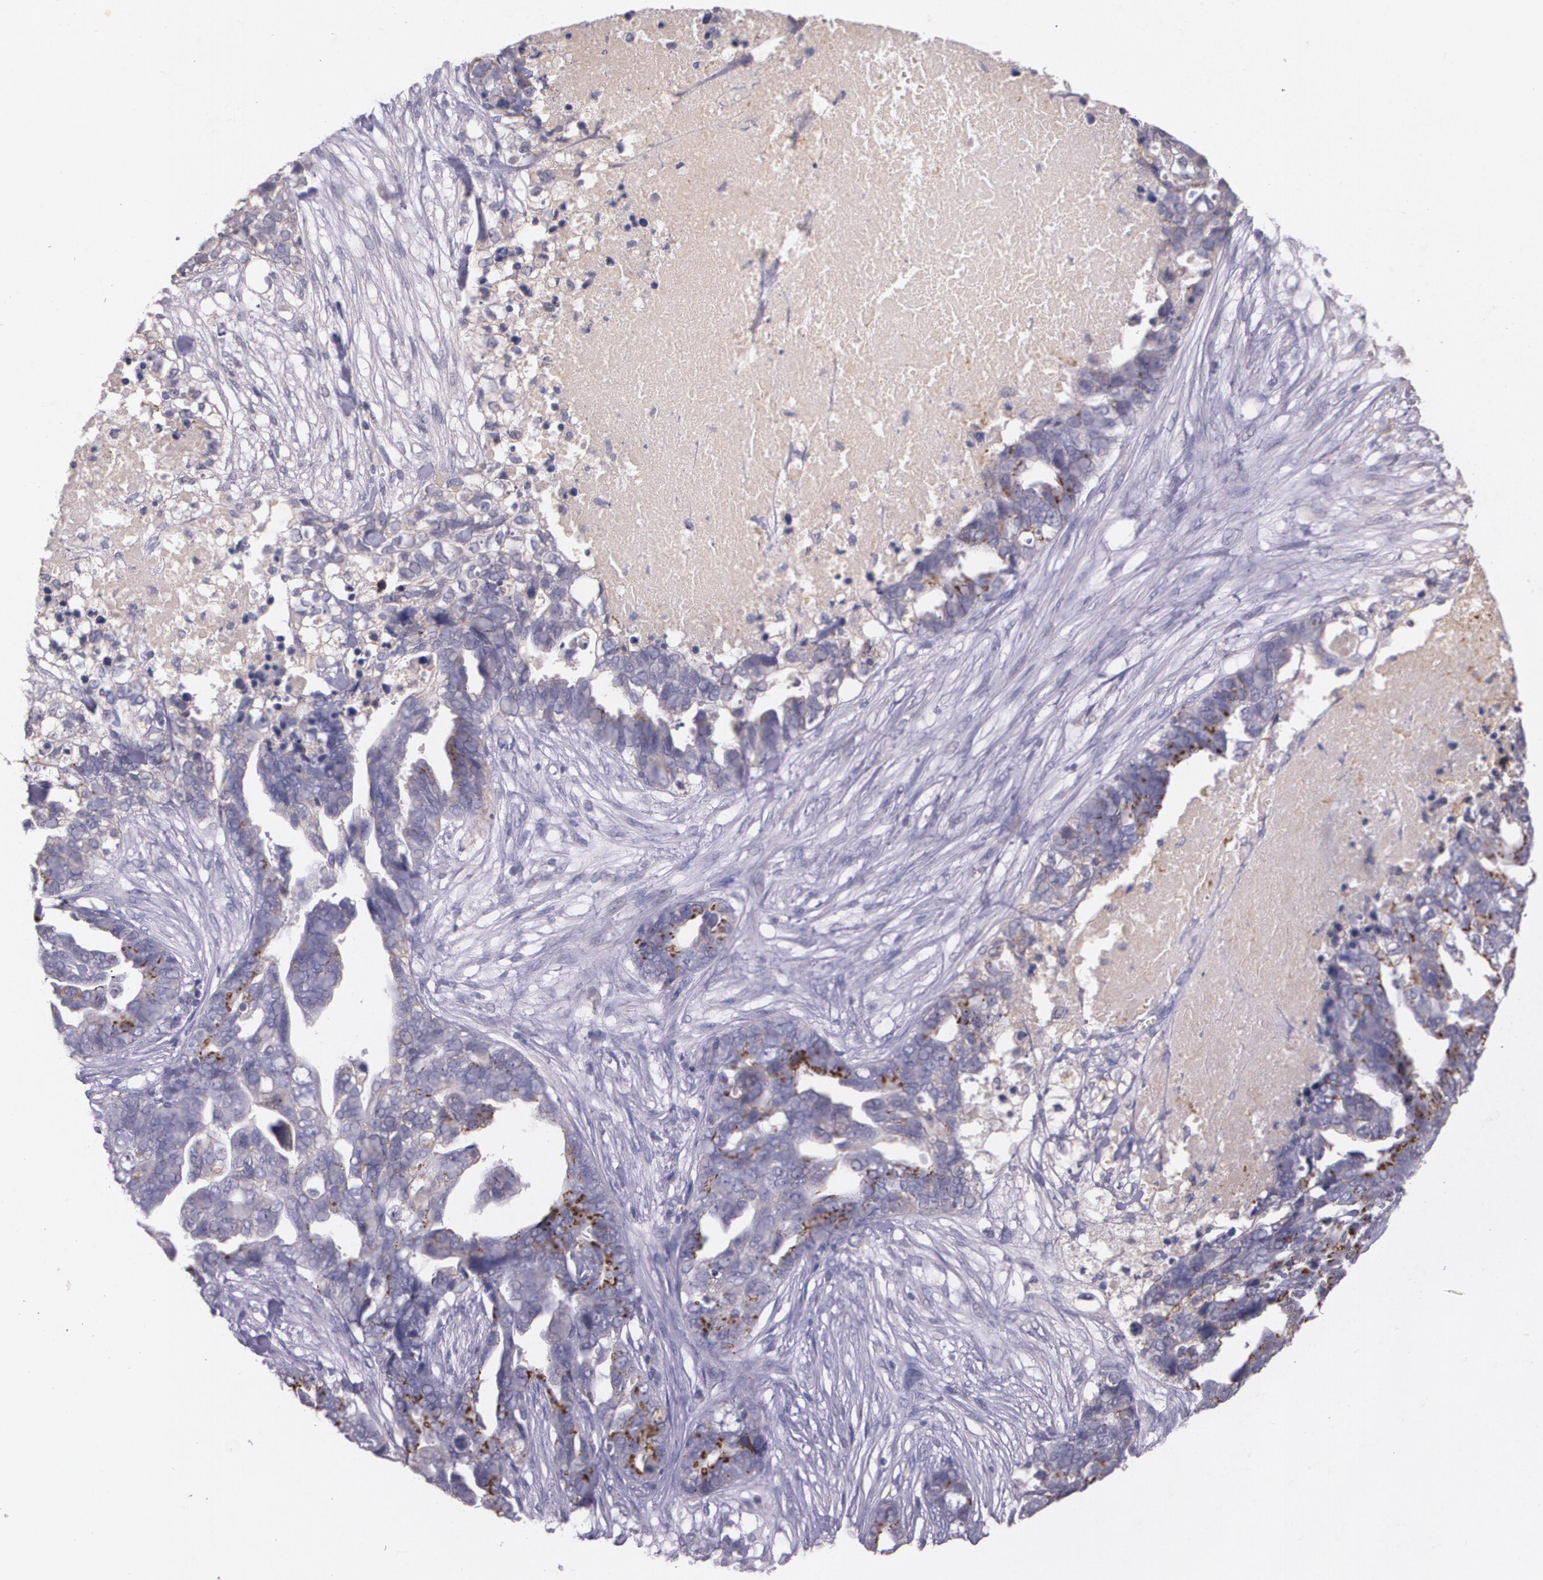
{"staining": {"intensity": "moderate", "quantity": "25%-75%", "location": "cytoplasmic/membranous"}, "tissue": "ovarian cancer", "cell_type": "Tumor cells", "image_type": "cancer", "snomed": [{"axis": "morphology", "description": "Normal tissue, NOS"}, {"axis": "morphology", "description": "Cystadenocarcinoma, serous, NOS"}, {"axis": "topography", "description": "Fallopian tube"}, {"axis": "topography", "description": "Ovary"}], "caption": "Moderate cytoplasmic/membranous protein expression is identified in about 25%-75% of tumor cells in serous cystadenocarcinoma (ovarian).", "gene": "TM4SF1", "patient": {"sex": "female", "age": 56}}